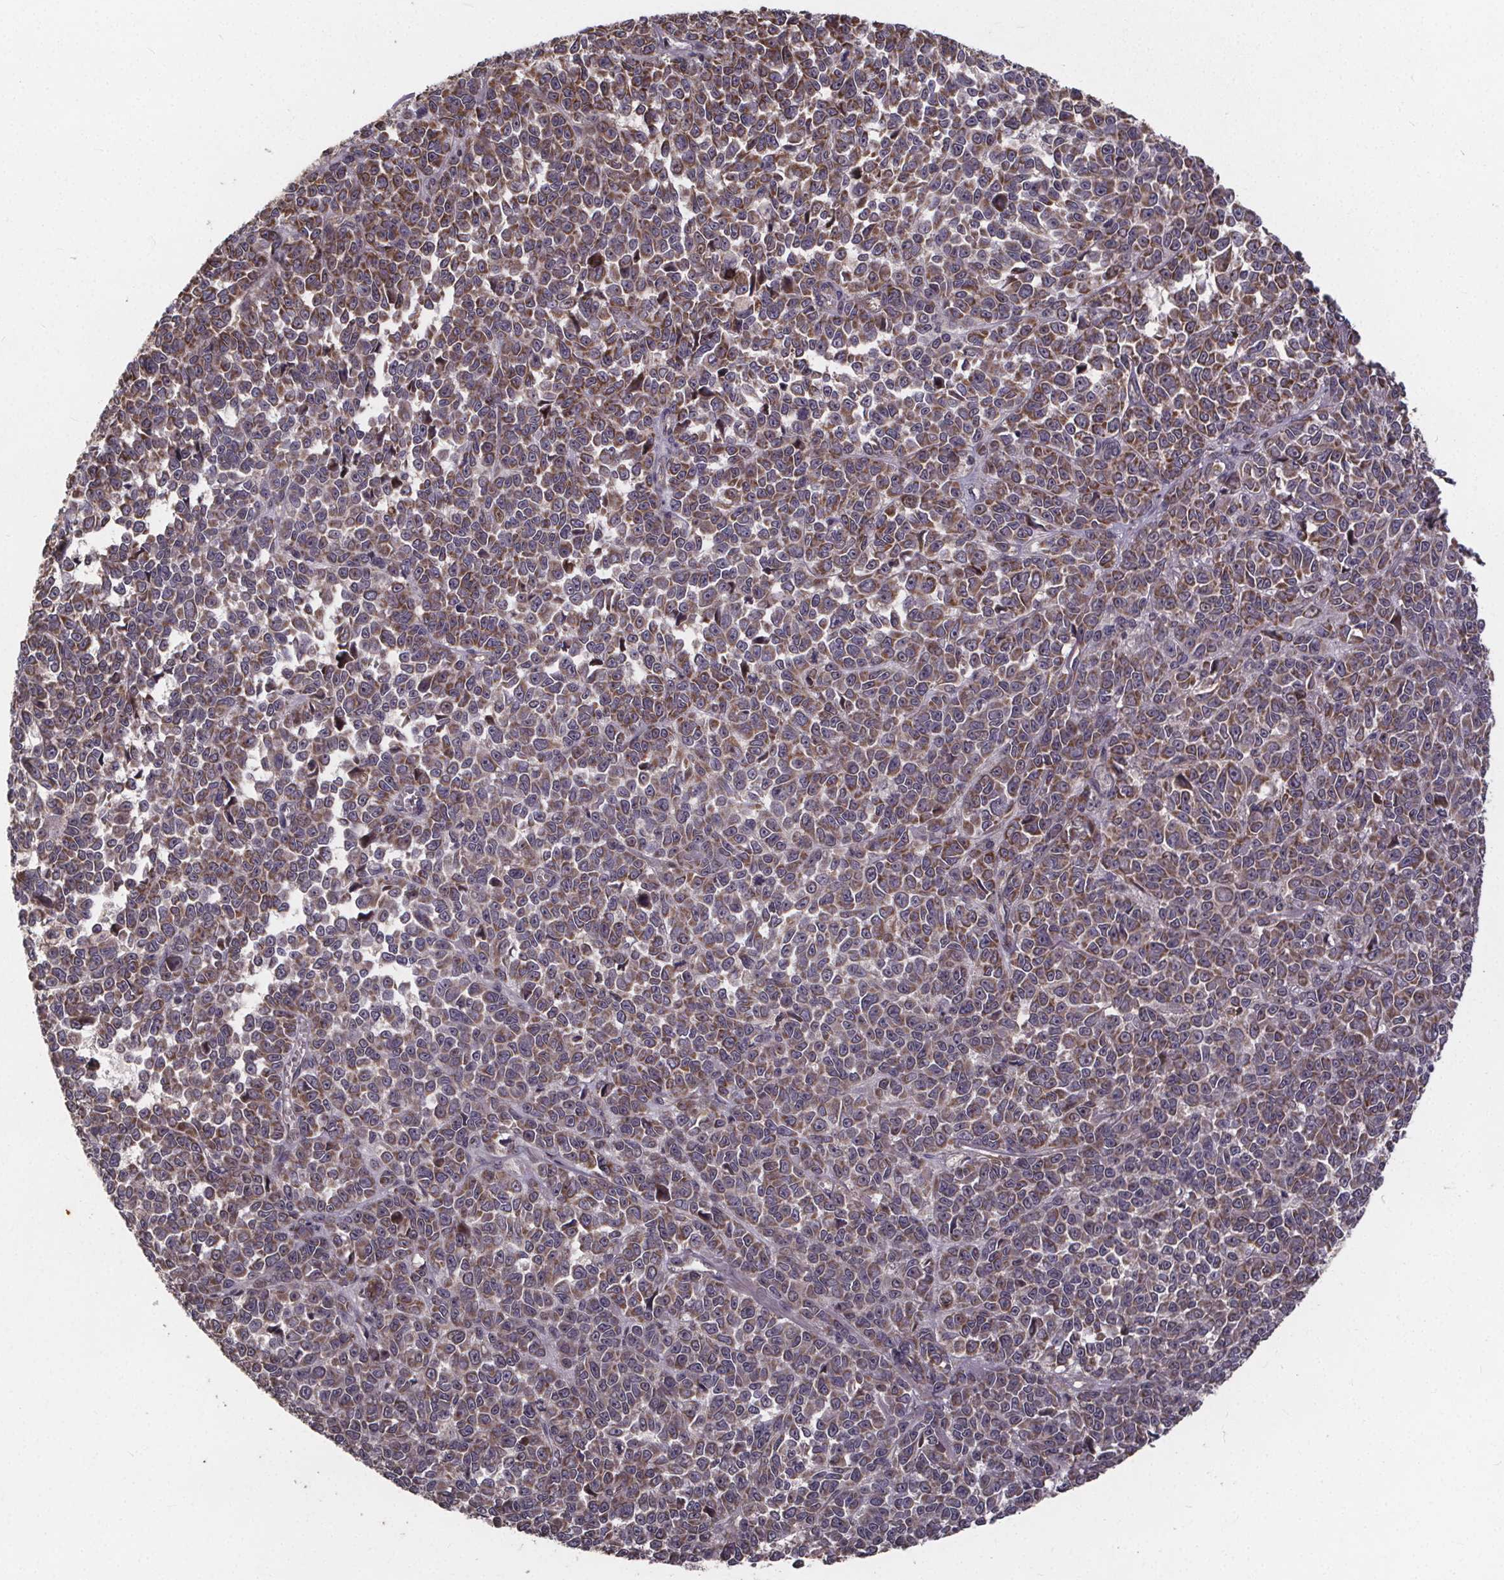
{"staining": {"intensity": "moderate", "quantity": ">75%", "location": "cytoplasmic/membranous"}, "tissue": "melanoma", "cell_type": "Tumor cells", "image_type": "cancer", "snomed": [{"axis": "morphology", "description": "Malignant melanoma, NOS"}, {"axis": "topography", "description": "Skin"}], "caption": "This is a photomicrograph of immunohistochemistry staining of melanoma, which shows moderate expression in the cytoplasmic/membranous of tumor cells.", "gene": "YME1L1", "patient": {"sex": "female", "age": 95}}